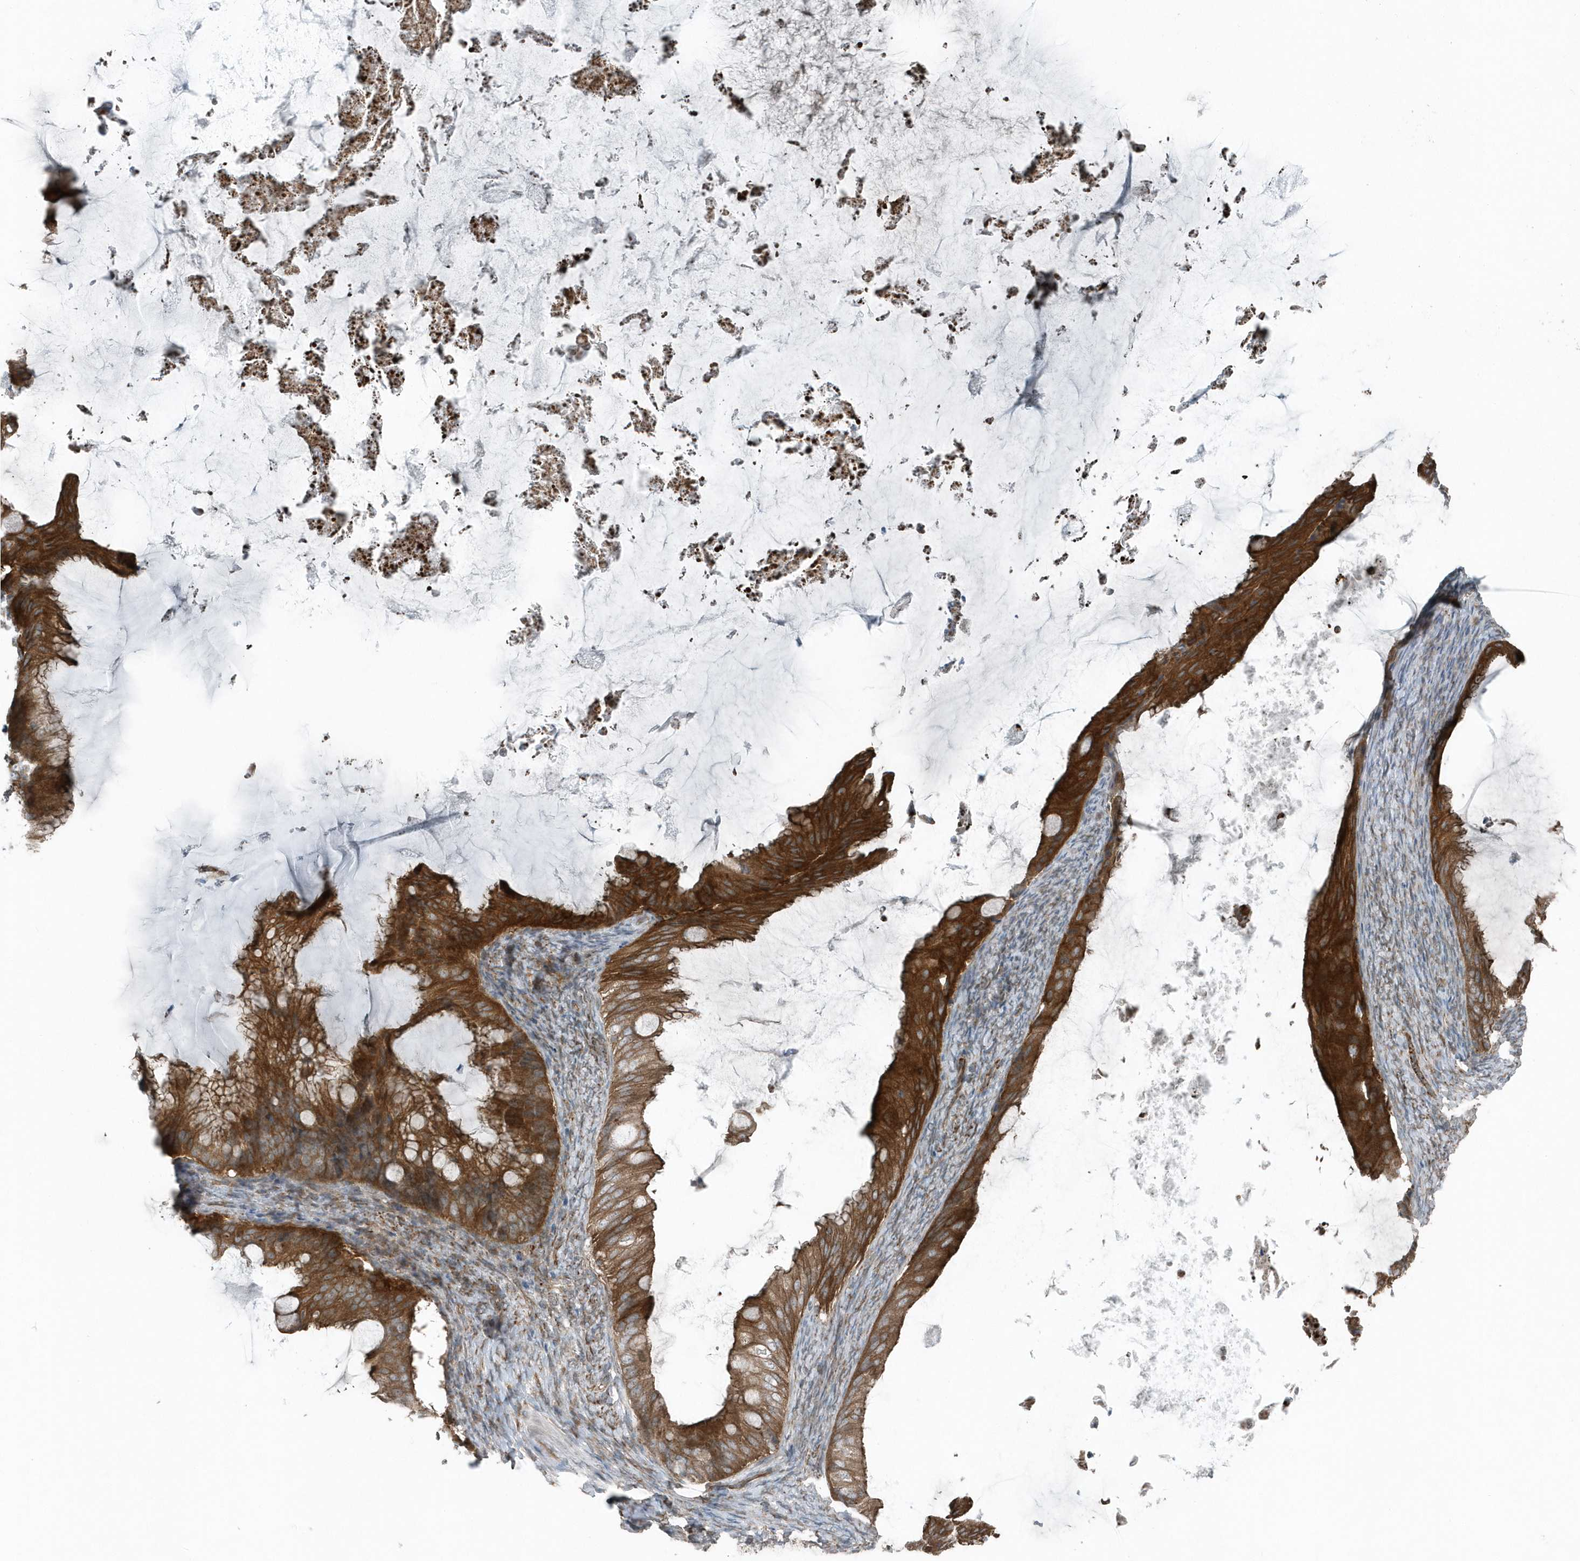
{"staining": {"intensity": "strong", "quantity": ">75%", "location": "cytoplasmic/membranous"}, "tissue": "ovarian cancer", "cell_type": "Tumor cells", "image_type": "cancer", "snomed": [{"axis": "morphology", "description": "Cystadenocarcinoma, mucinous, NOS"}, {"axis": "topography", "description": "Ovary"}], "caption": "Ovarian mucinous cystadenocarcinoma tissue displays strong cytoplasmic/membranous positivity in about >75% of tumor cells", "gene": "GCC2", "patient": {"sex": "female", "age": 61}}